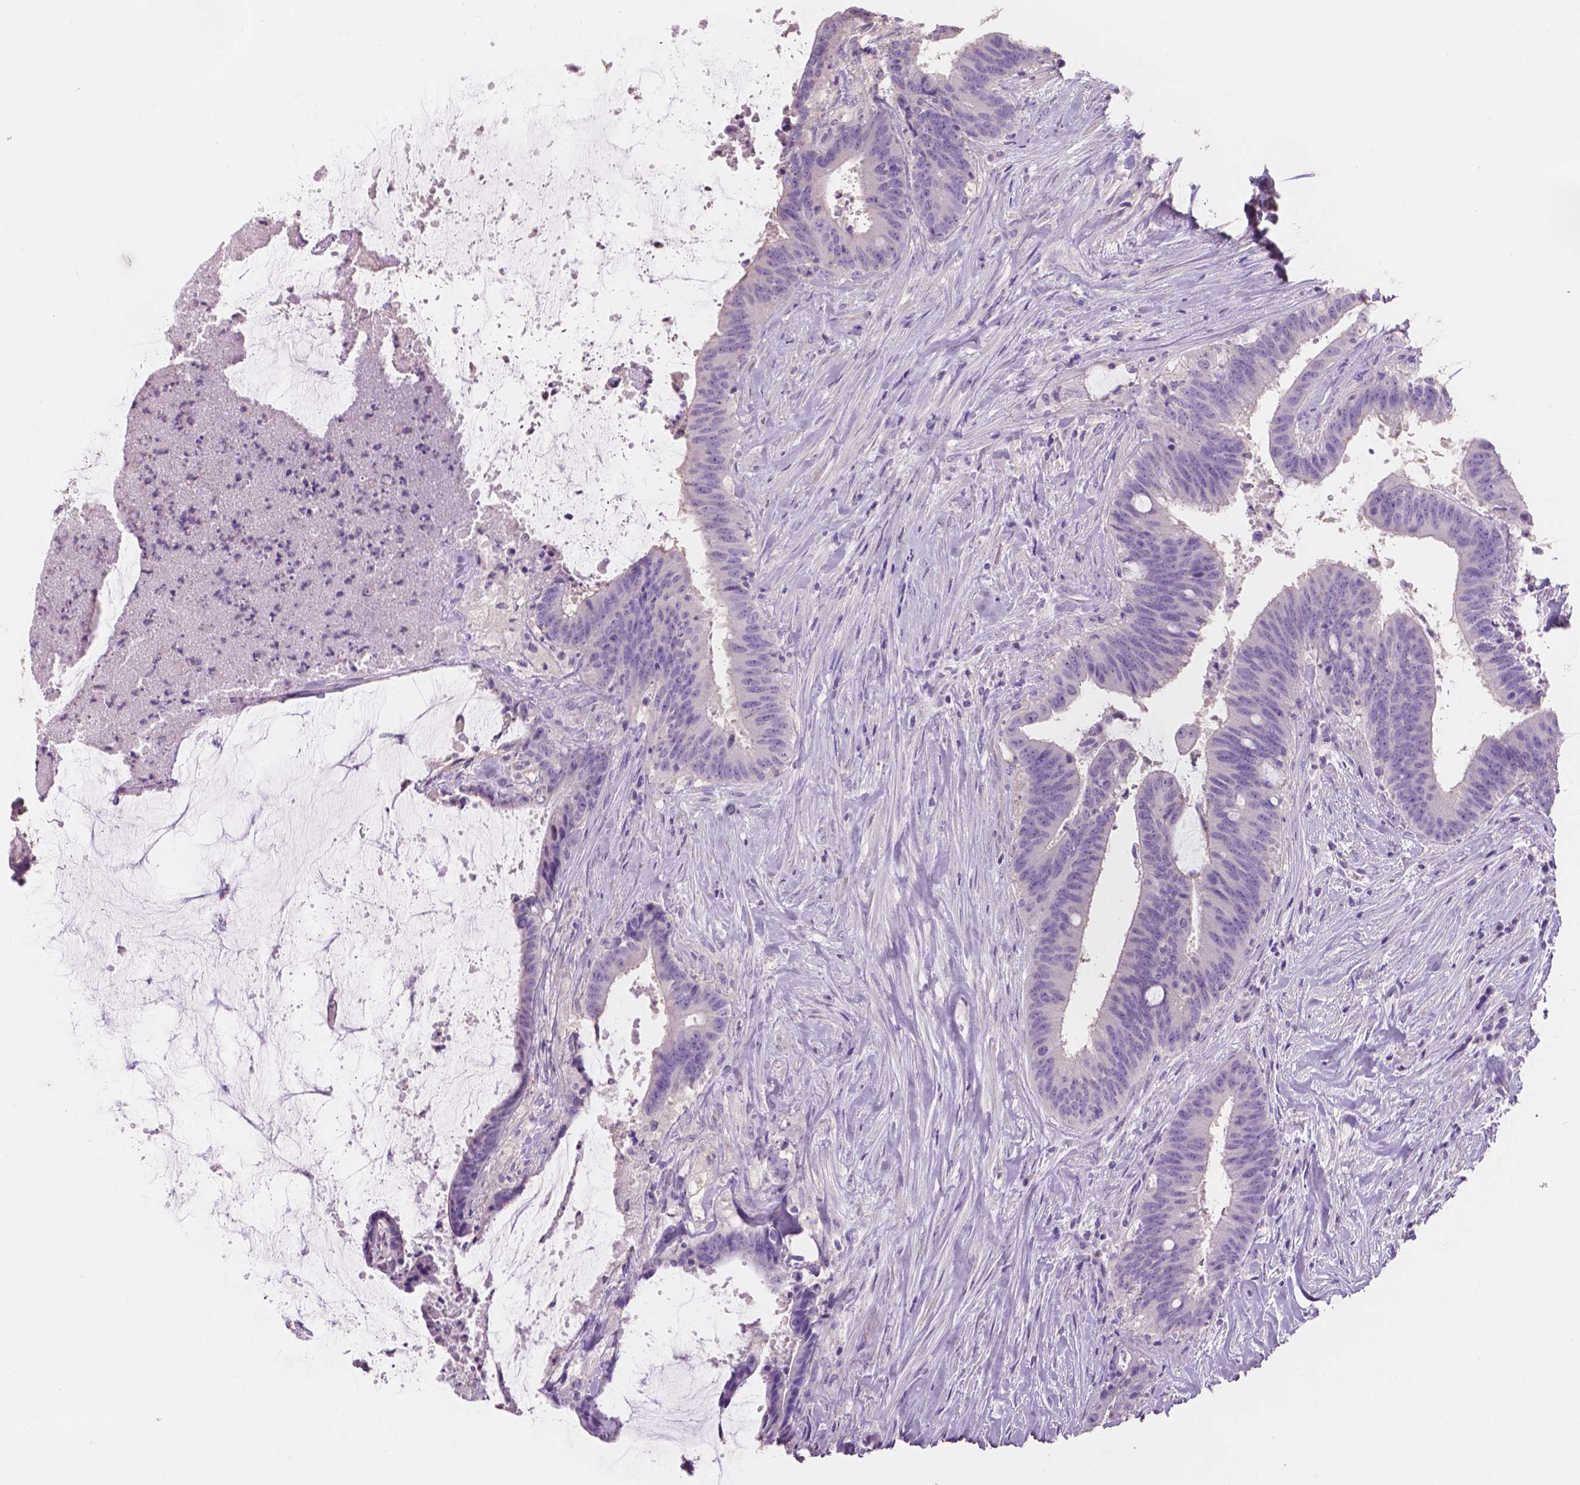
{"staining": {"intensity": "negative", "quantity": "none", "location": "none"}, "tissue": "colorectal cancer", "cell_type": "Tumor cells", "image_type": "cancer", "snomed": [{"axis": "morphology", "description": "Adenocarcinoma, NOS"}, {"axis": "topography", "description": "Colon"}], "caption": "This is a image of immunohistochemistry staining of adenocarcinoma (colorectal), which shows no expression in tumor cells. (DAB immunohistochemistry (IHC), high magnification).", "gene": "SBSN", "patient": {"sex": "female", "age": 43}}